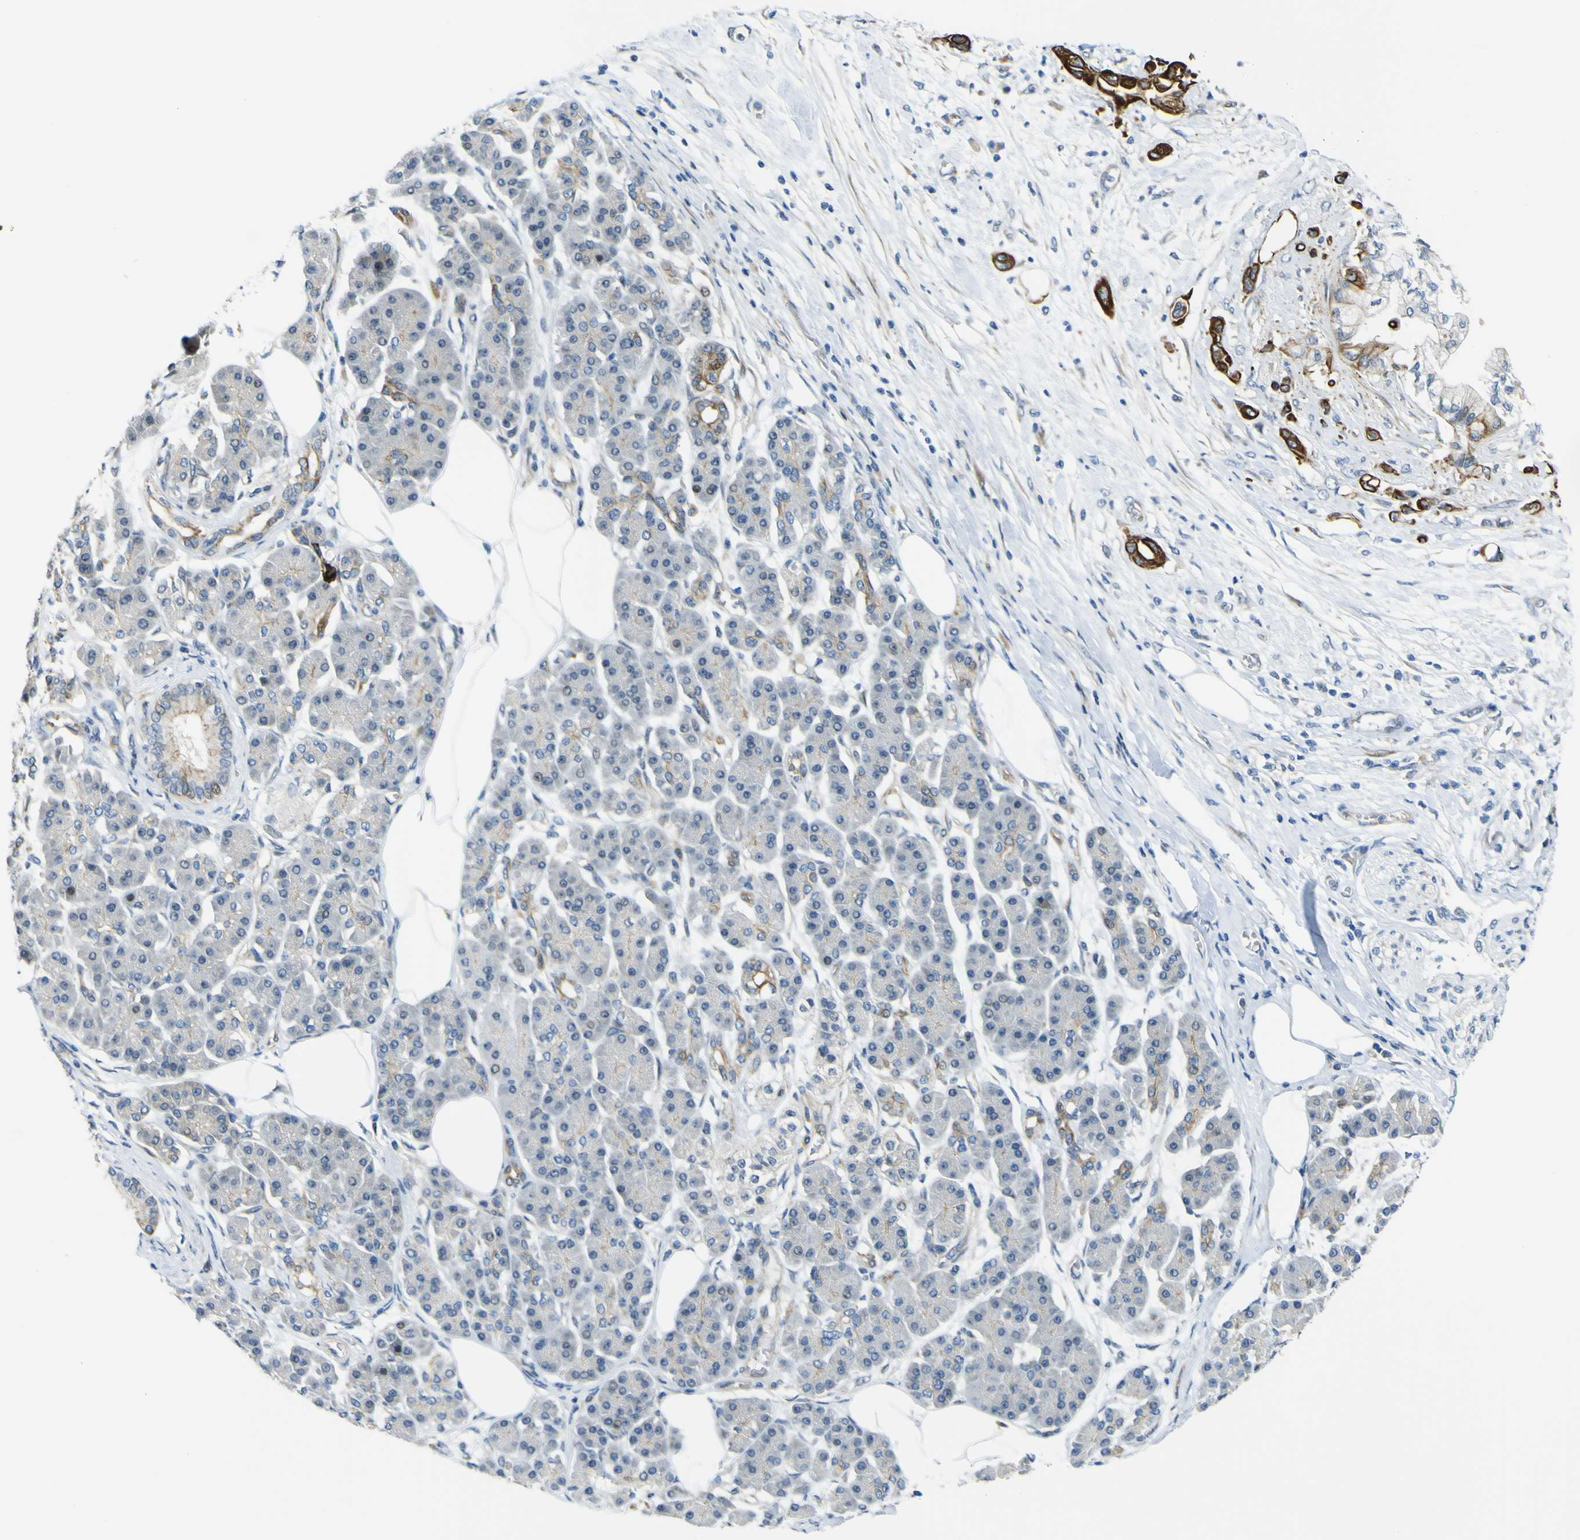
{"staining": {"intensity": "strong", "quantity": ">75%", "location": "cytoplasmic/membranous"}, "tissue": "pancreatic cancer", "cell_type": "Tumor cells", "image_type": "cancer", "snomed": [{"axis": "morphology", "description": "Adenocarcinoma, NOS"}, {"axis": "morphology", "description": "Adenocarcinoma, metastatic, NOS"}, {"axis": "topography", "description": "Lymph node"}, {"axis": "topography", "description": "Pancreas"}, {"axis": "topography", "description": "Duodenum"}], "caption": "Immunohistochemistry (IHC) staining of pancreatic cancer, which displays high levels of strong cytoplasmic/membranous positivity in approximately >75% of tumor cells indicating strong cytoplasmic/membranous protein expression. The staining was performed using DAB (brown) for protein detection and nuclei were counterstained in hematoxylin (blue).", "gene": "KDM7A", "patient": {"sex": "female", "age": 64}}